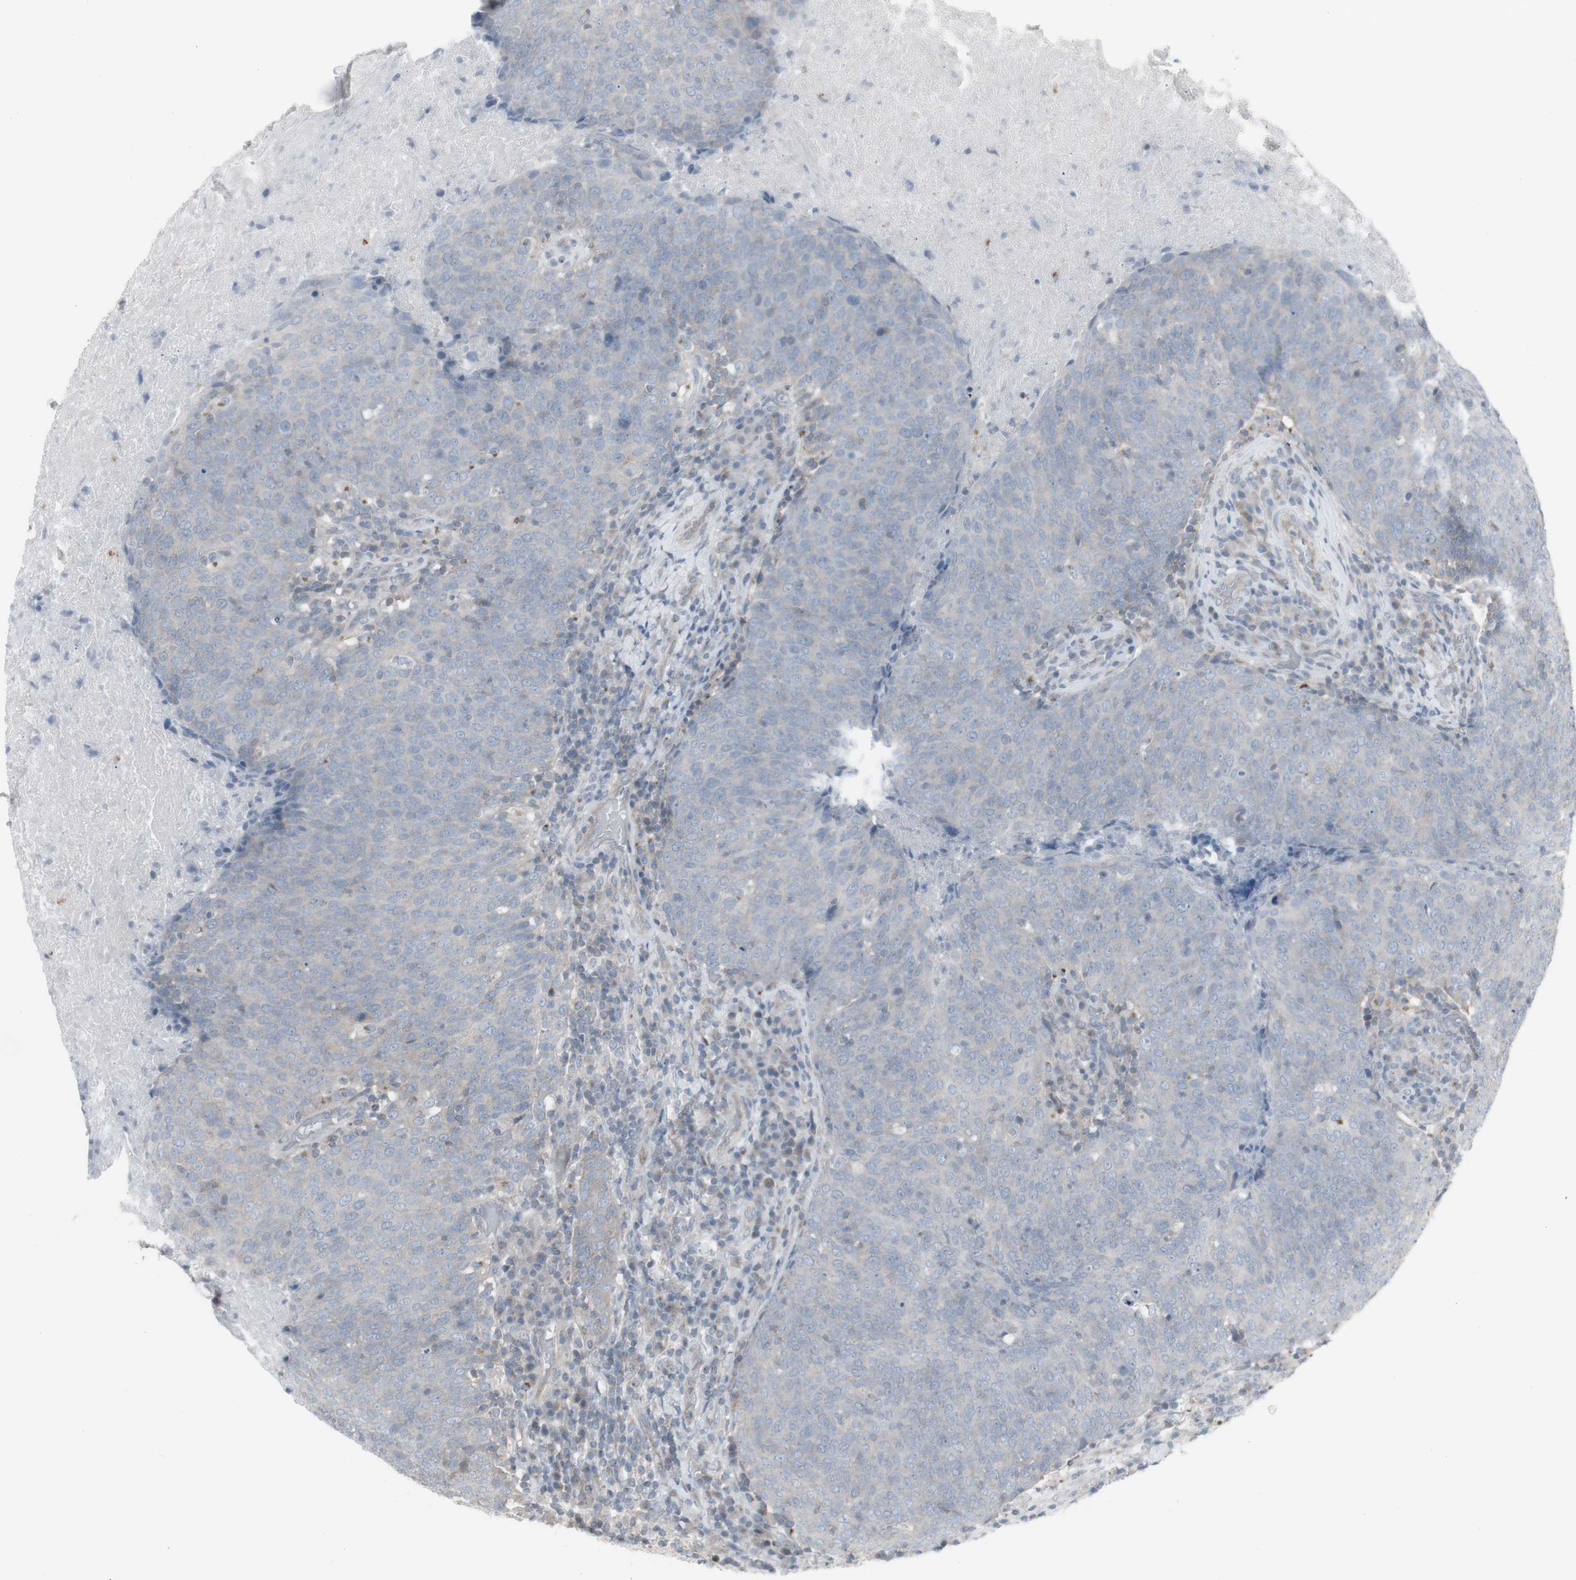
{"staining": {"intensity": "negative", "quantity": "none", "location": "none"}, "tissue": "head and neck cancer", "cell_type": "Tumor cells", "image_type": "cancer", "snomed": [{"axis": "morphology", "description": "Squamous cell carcinoma, NOS"}, {"axis": "morphology", "description": "Squamous cell carcinoma, metastatic, NOS"}, {"axis": "topography", "description": "Lymph node"}, {"axis": "topography", "description": "Head-Neck"}], "caption": "Head and neck cancer (squamous cell carcinoma) was stained to show a protein in brown. There is no significant expression in tumor cells.", "gene": "GALNT6", "patient": {"sex": "male", "age": 62}}